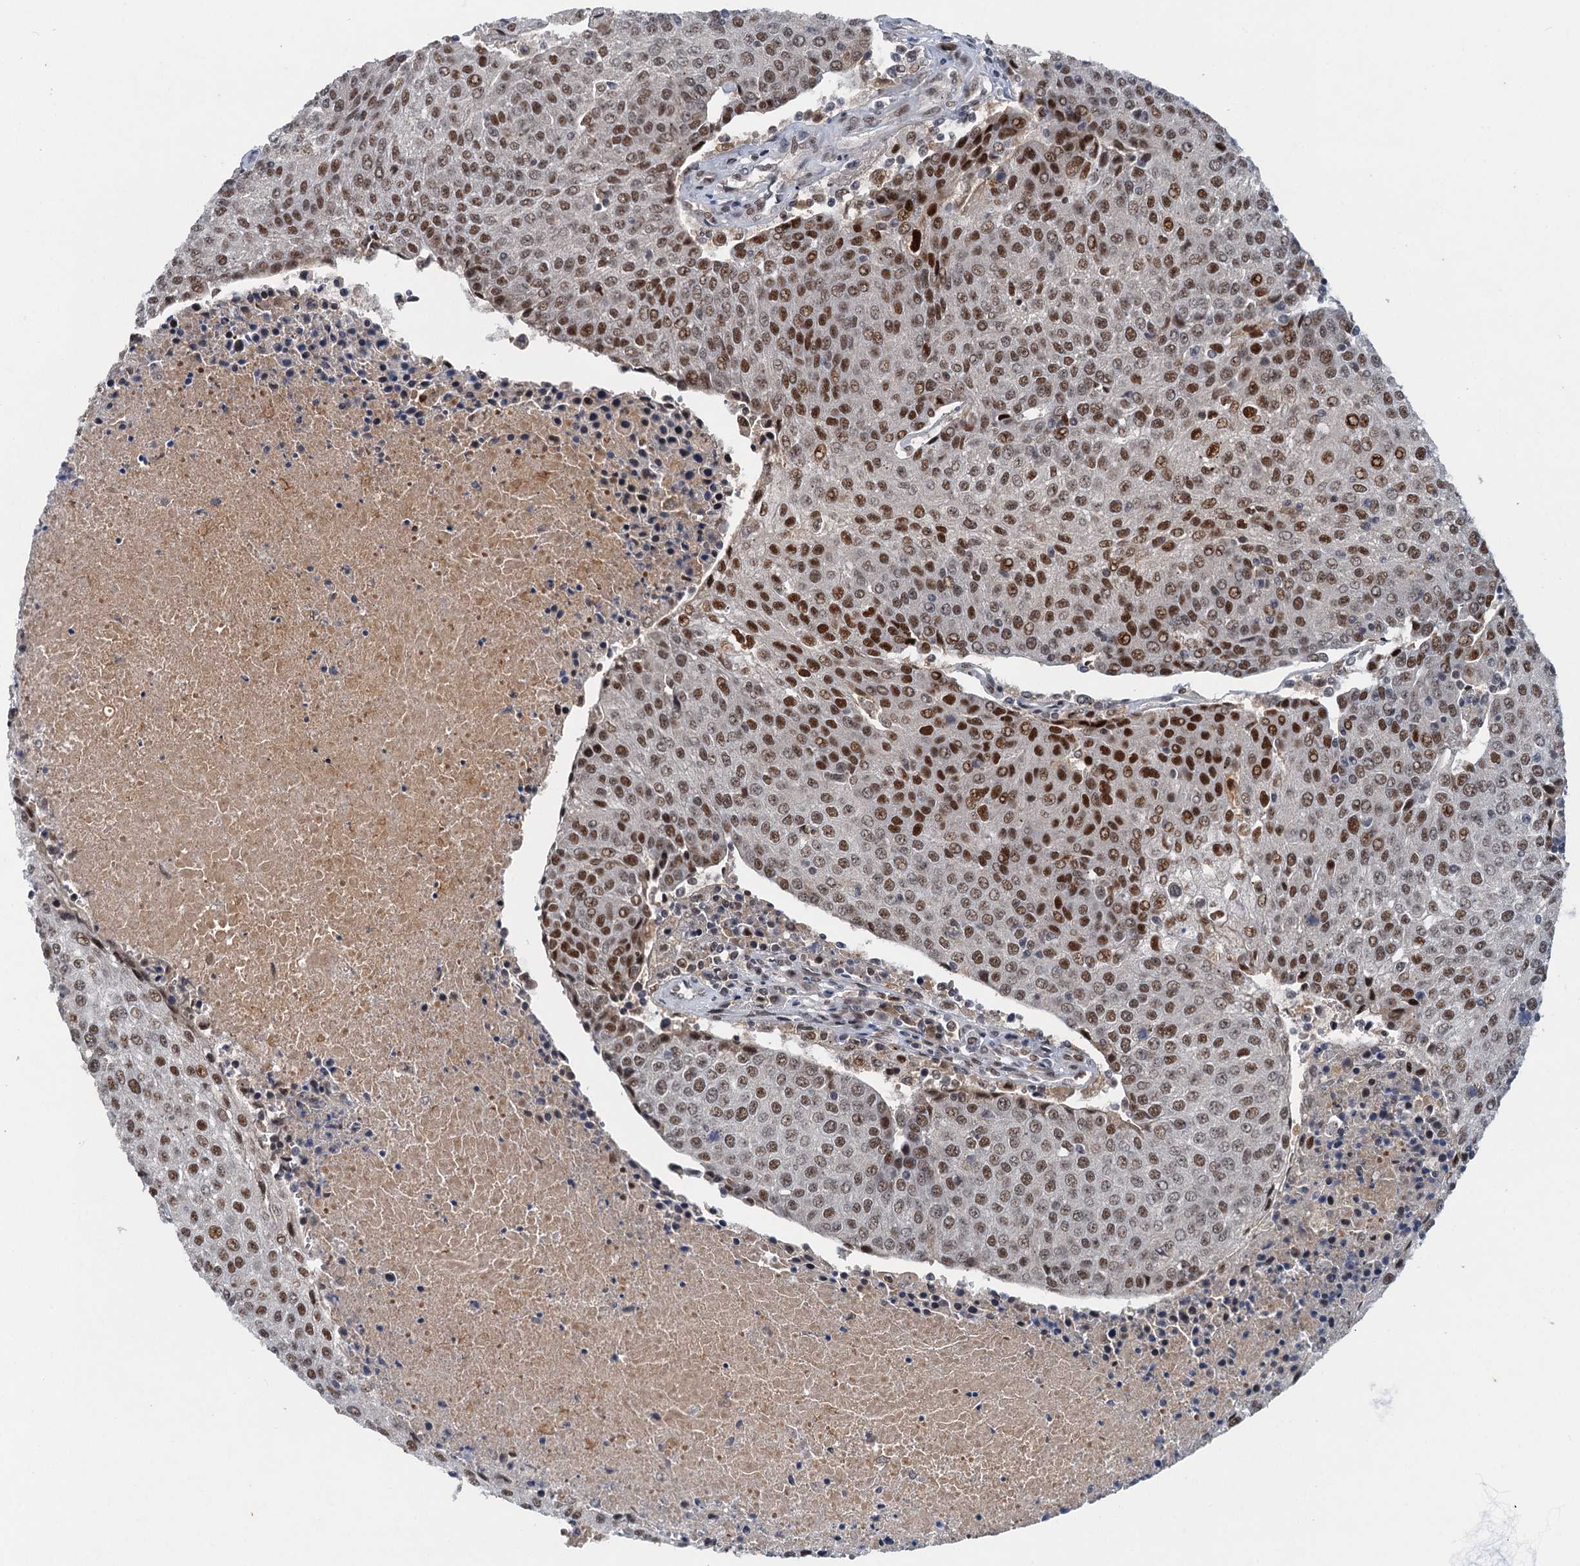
{"staining": {"intensity": "moderate", "quantity": ">75%", "location": "nuclear"}, "tissue": "urothelial cancer", "cell_type": "Tumor cells", "image_type": "cancer", "snomed": [{"axis": "morphology", "description": "Urothelial carcinoma, High grade"}, {"axis": "topography", "description": "Urinary bladder"}], "caption": "Human urothelial cancer stained with a brown dye demonstrates moderate nuclear positive expression in approximately >75% of tumor cells.", "gene": "CSTF3", "patient": {"sex": "female", "age": 85}}